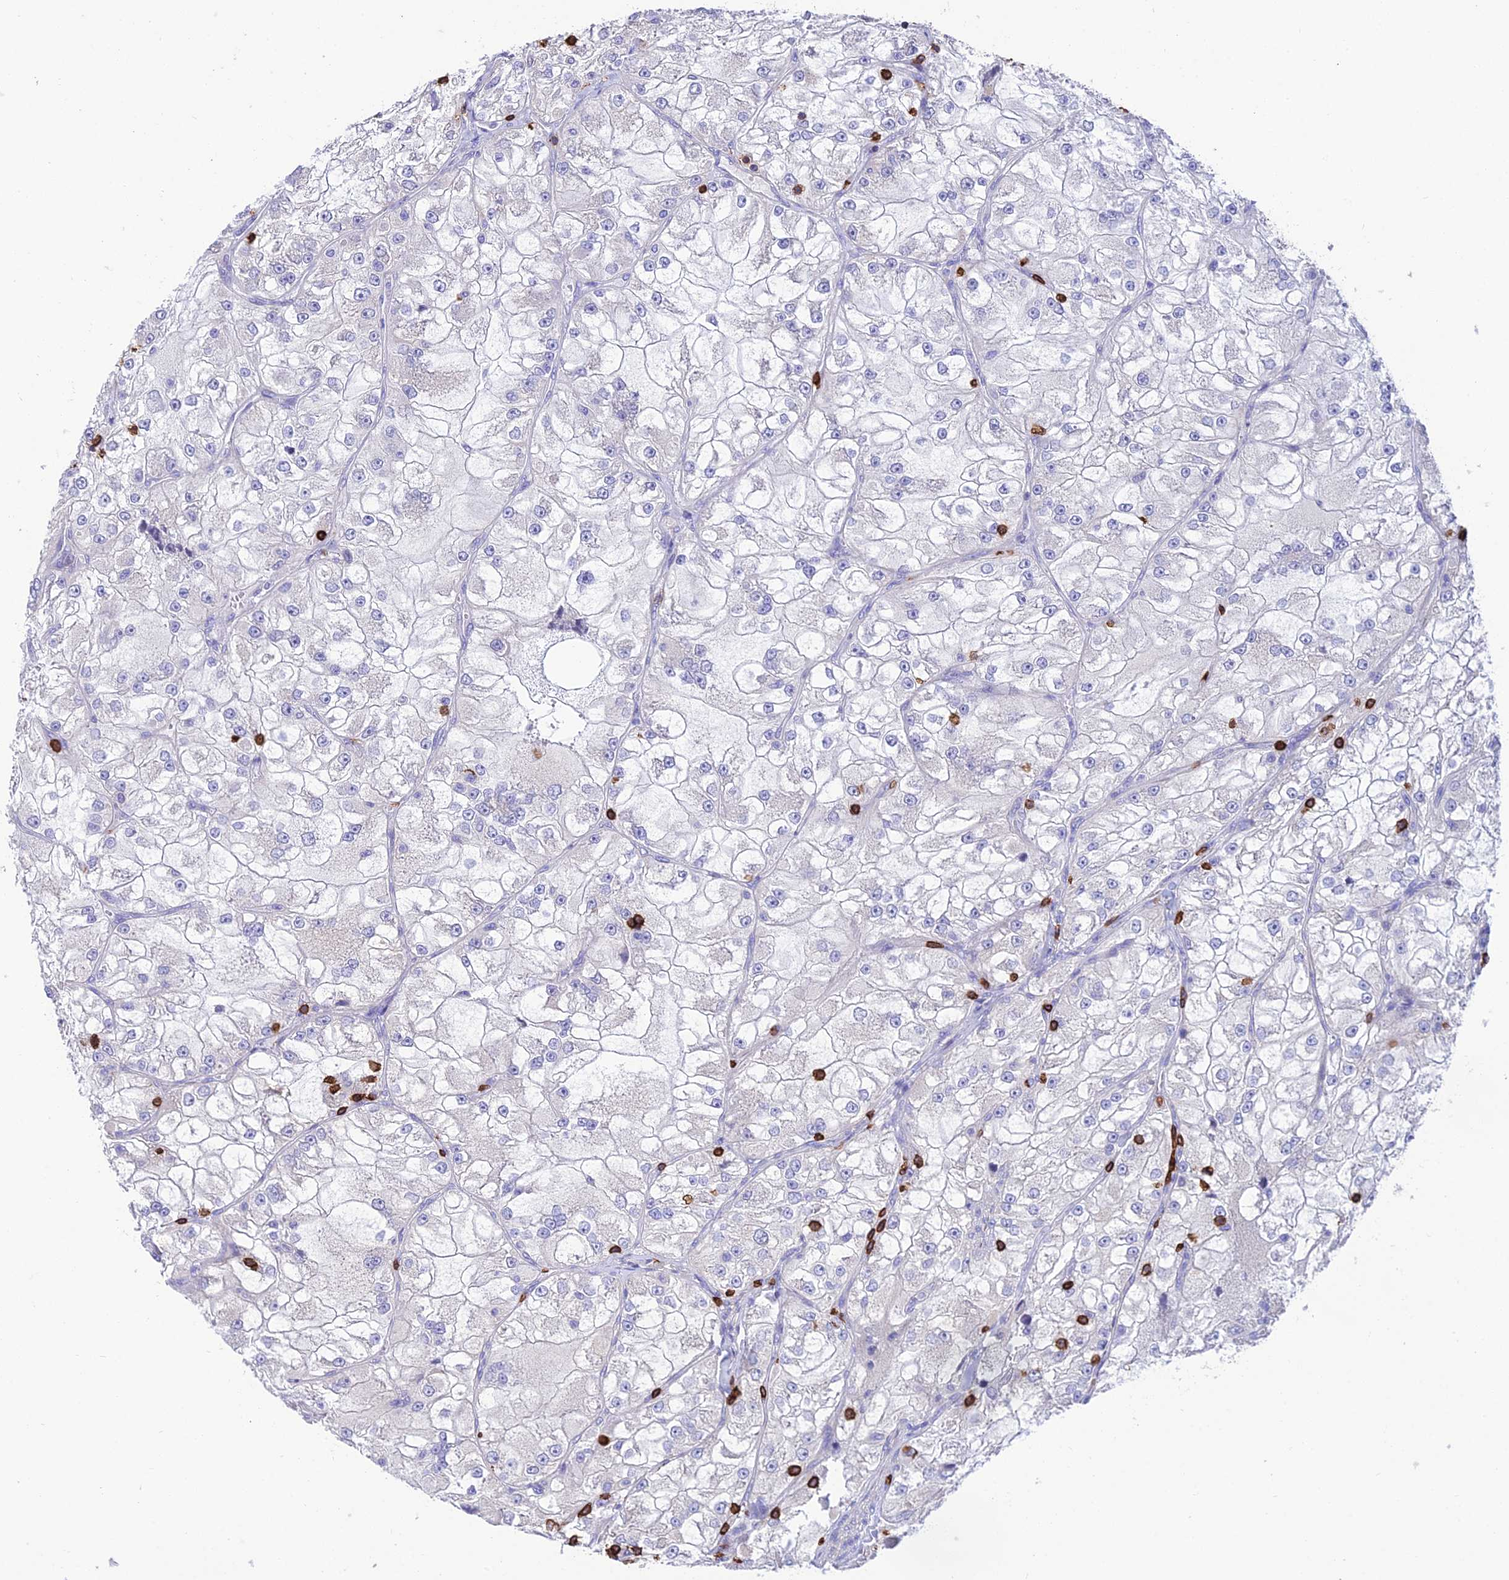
{"staining": {"intensity": "negative", "quantity": "none", "location": "none"}, "tissue": "renal cancer", "cell_type": "Tumor cells", "image_type": "cancer", "snomed": [{"axis": "morphology", "description": "Adenocarcinoma, NOS"}, {"axis": "topography", "description": "Kidney"}], "caption": "DAB immunohistochemical staining of adenocarcinoma (renal) demonstrates no significant positivity in tumor cells.", "gene": "PTPRCAP", "patient": {"sex": "female", "age": 72}}